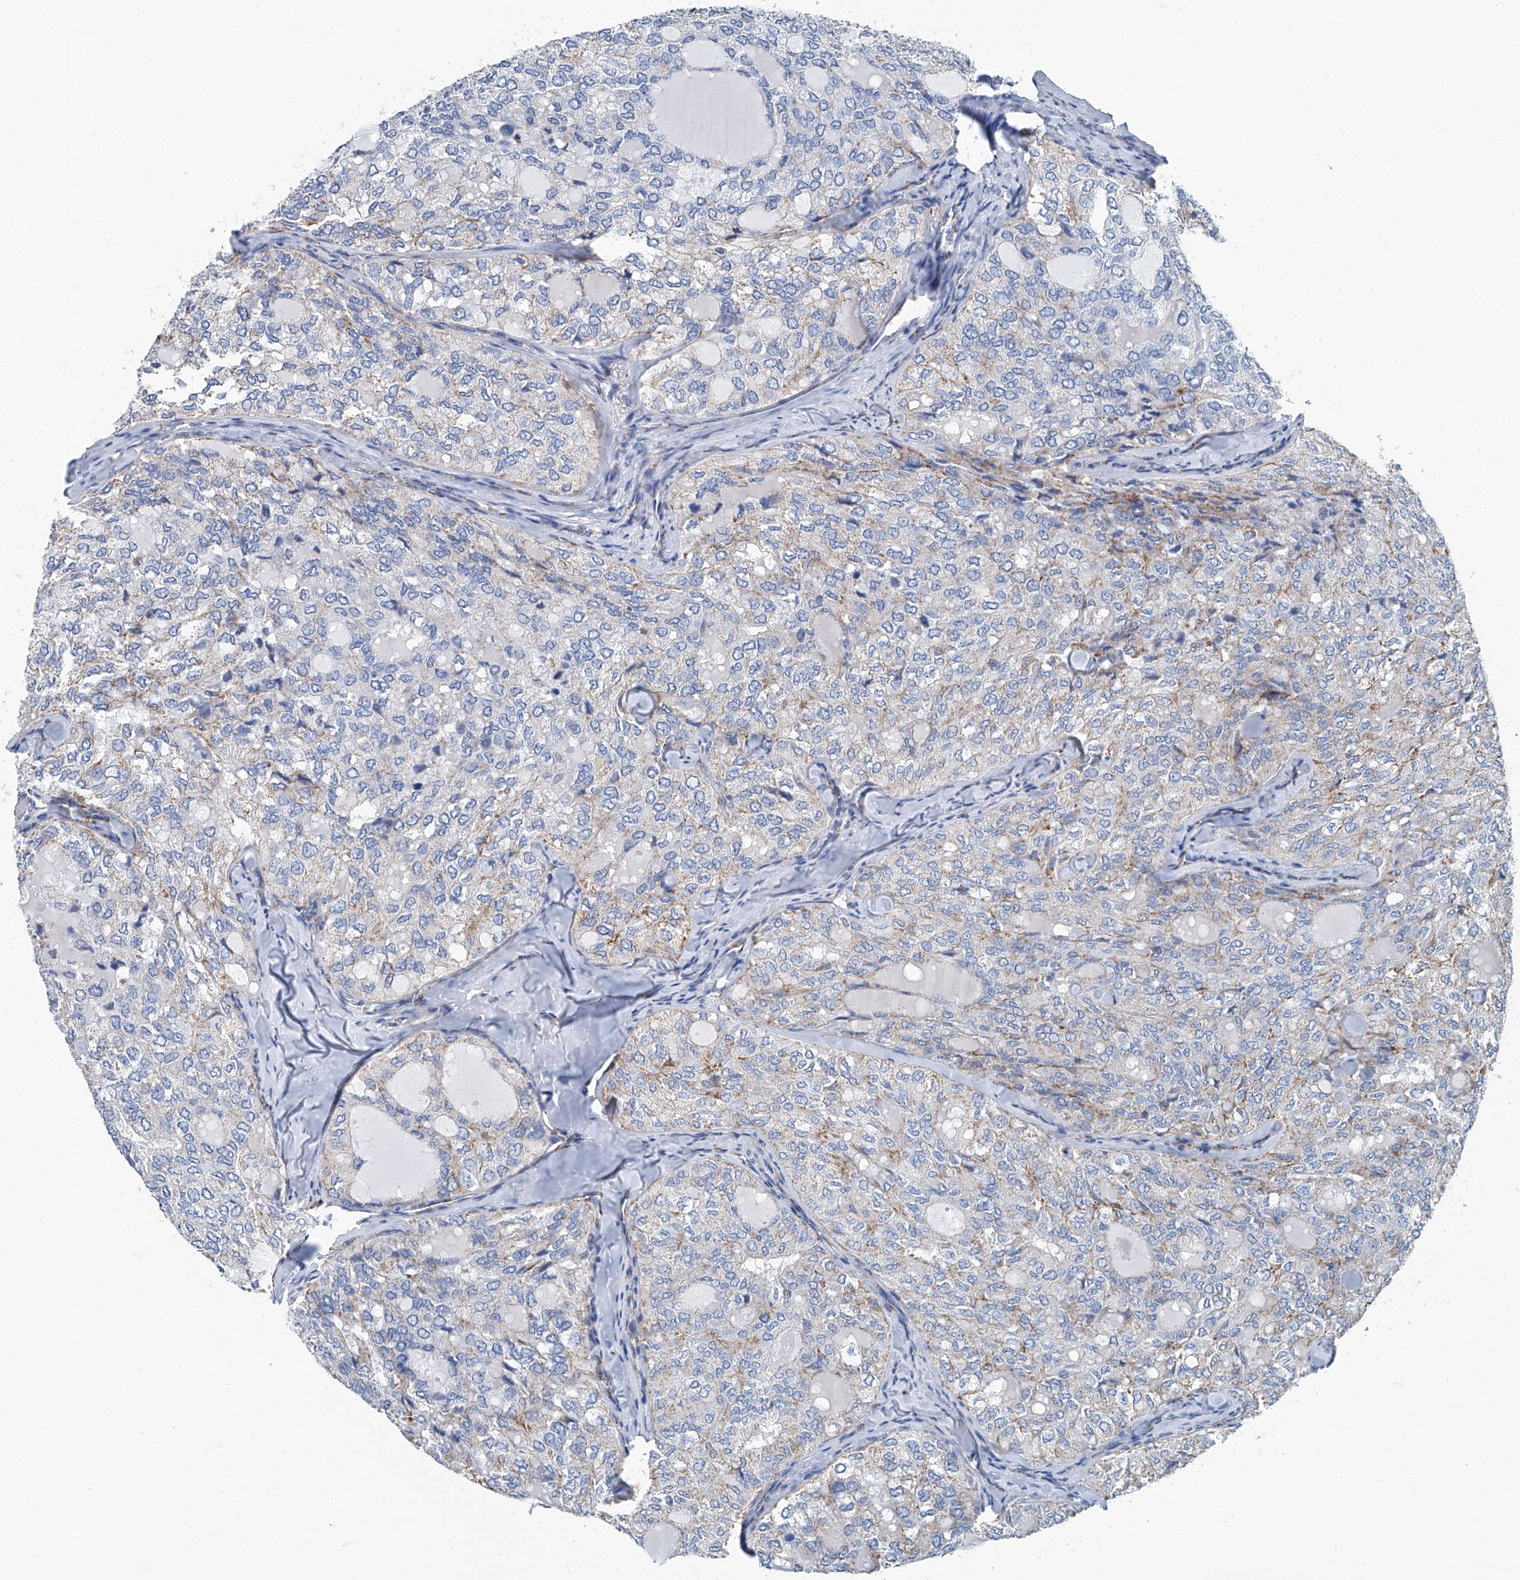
{"staining": {"intensity": "weak", "quantity": "<25%", "location": "cytoplasmic/membranous"}, "tissue": "thyroid cancer", "cell_type": "Tumor cells", "image_type": "cancer", "snomed": [{"axis": "morphology", "description": "Follicular adenoma carcinoma, NOS"}, {"axis": "topography", "description": "Thyroid gland"}], "caption": "This is an immunohistochemistry (IHC) image of thyroid follicular adenoma carcinoma. There is no positivity in tumor cells.", "gene": "MT-ND1", "patient": {"sex": "male", "age": 75}}